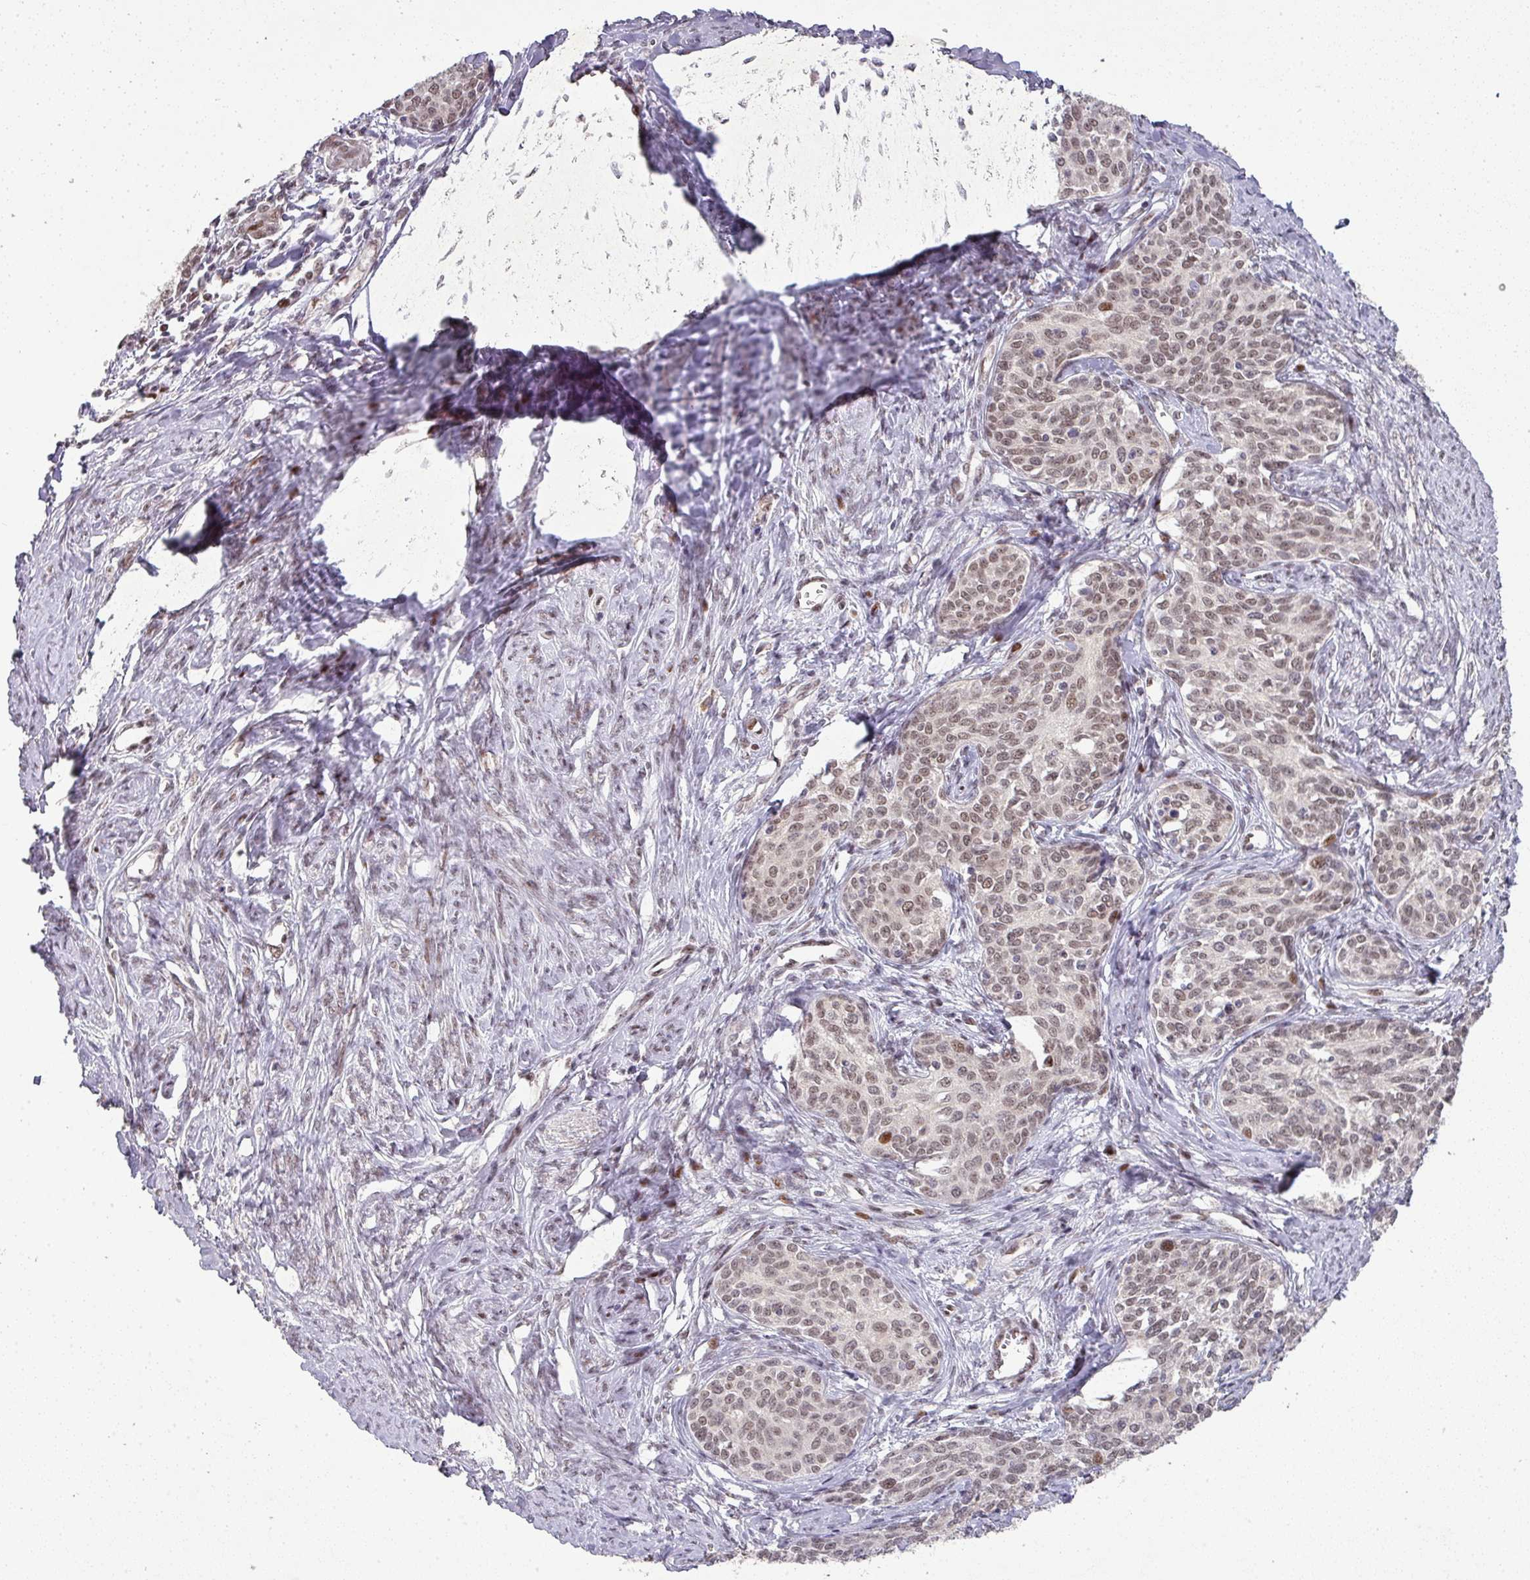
{"staining": {"intensity": "weak", "quantity": "25%-75%", "location": "nuclear"}, "tissue": "cervical cancer", "cell_type": "Tumor cells", "image_type": "cancer", "snomed": [{"axis": "morphology", "description": "Squamous cell carcinoma, NOS"}, {"axis": "morphology", "description": "Adenocarcinoma, NOS"}, {"axis": "topography", "description": "Cervix"}], "caption": "Immunohistochemical staining of squamous cell carcinoma (cervical) exhibits low levels of weak nuclear positivity in about 25%-75% of tumor cells.", "gene": "NEIL1", "patient": {"sex": "female", "age": 52}}